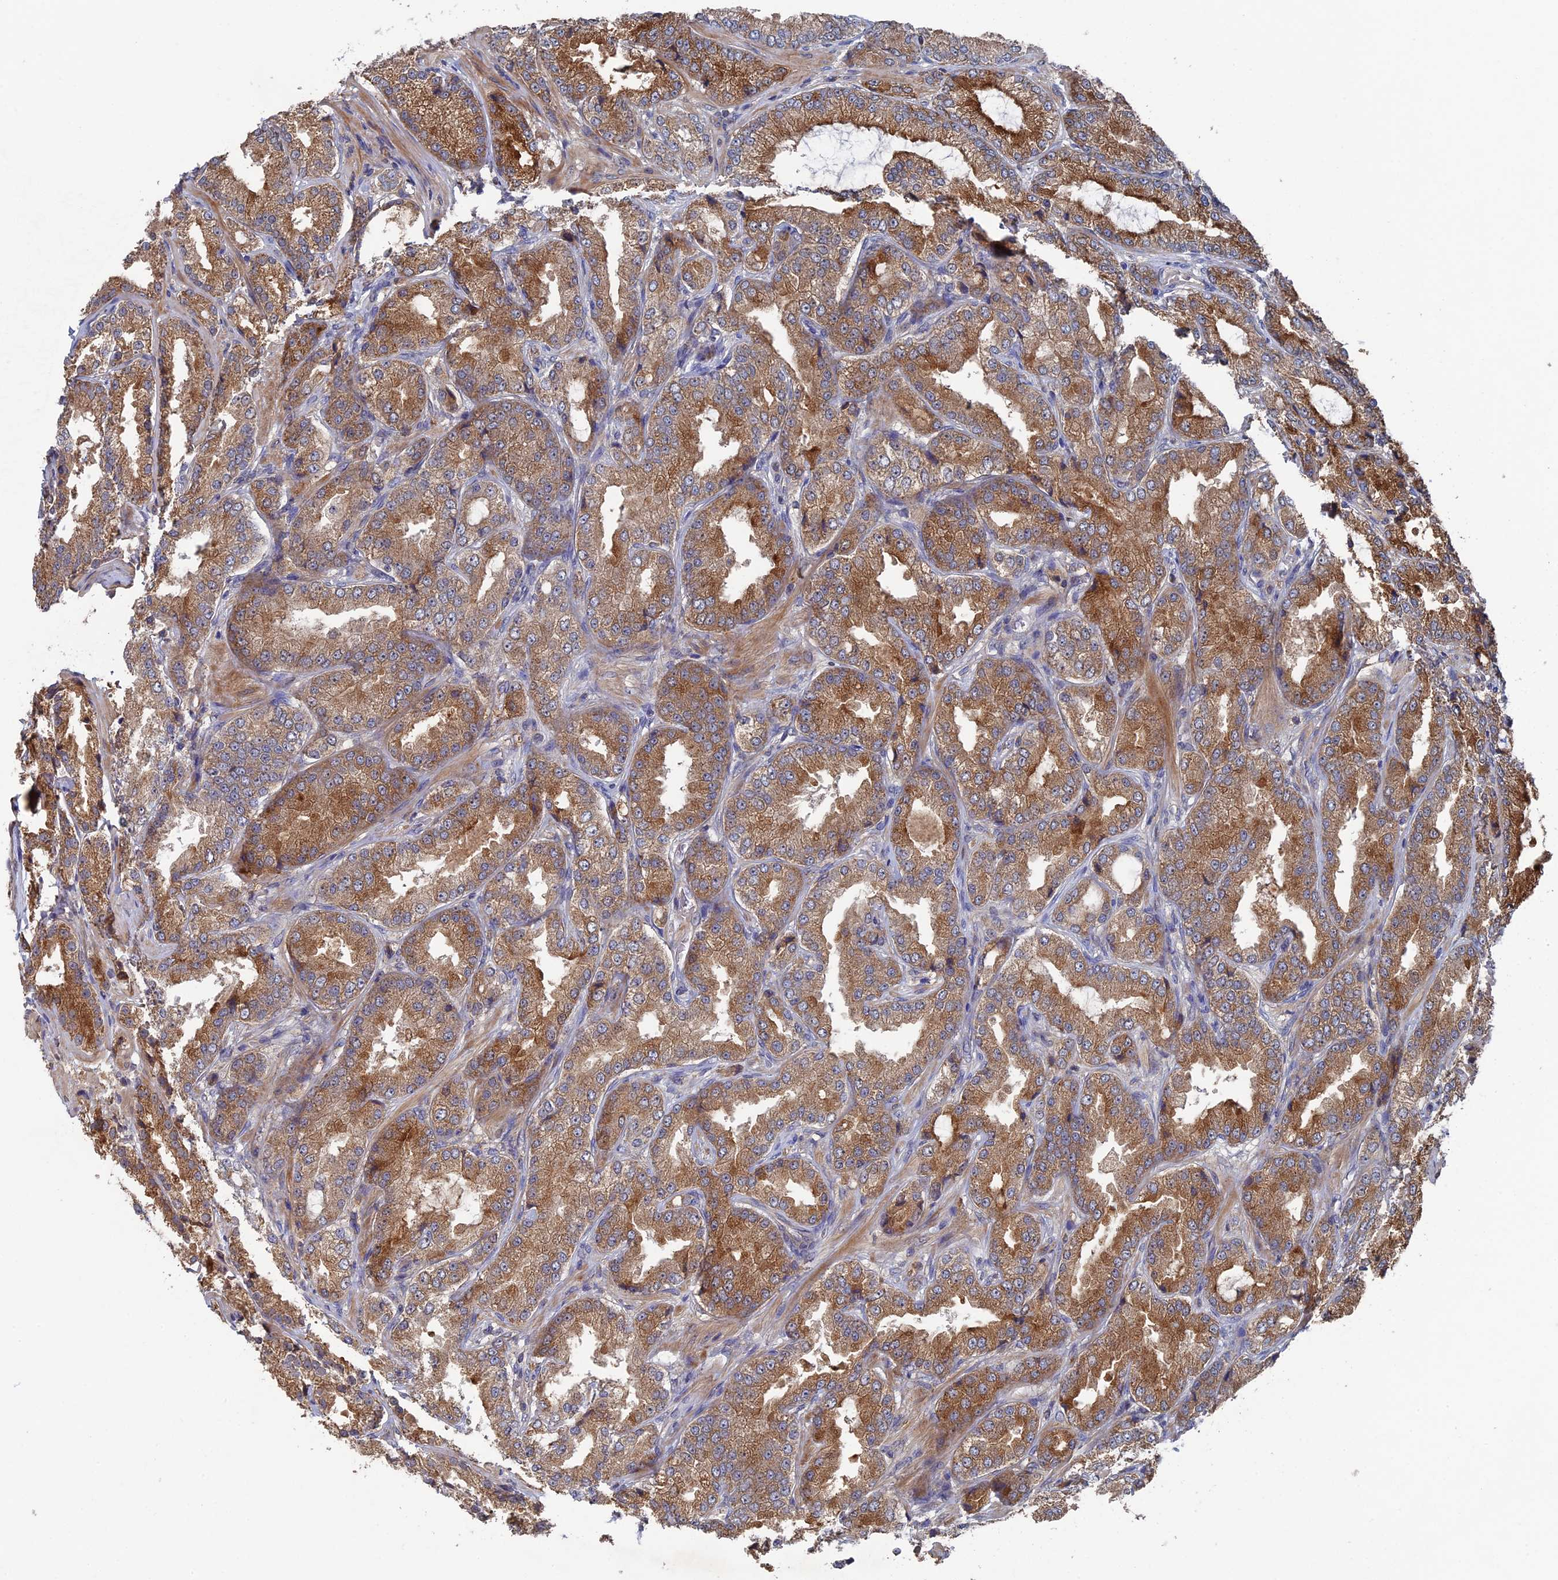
{"staining": {"intensity": "moderate", "quantity": ">75%", "location": "cytoplasmic/membranous"}, "tissue": "prostate cancer", "cell_type": "Tumor cells", "image_type": "cancer", "snomed": [{"axis": "morphology", "description": "Adenocarcinoma, Low grade"}, {"axis": "topography", "description": "Prostate"}], "caption": "Prostate adenocarcinoma (low-grade) tissue reveals moderate cytoplasmic/membranous positivity in about >75% of tumor cells Nuclei are stained in blue.", "gene": "RAB15", "patient": {"sex": "male", "age": 59}}